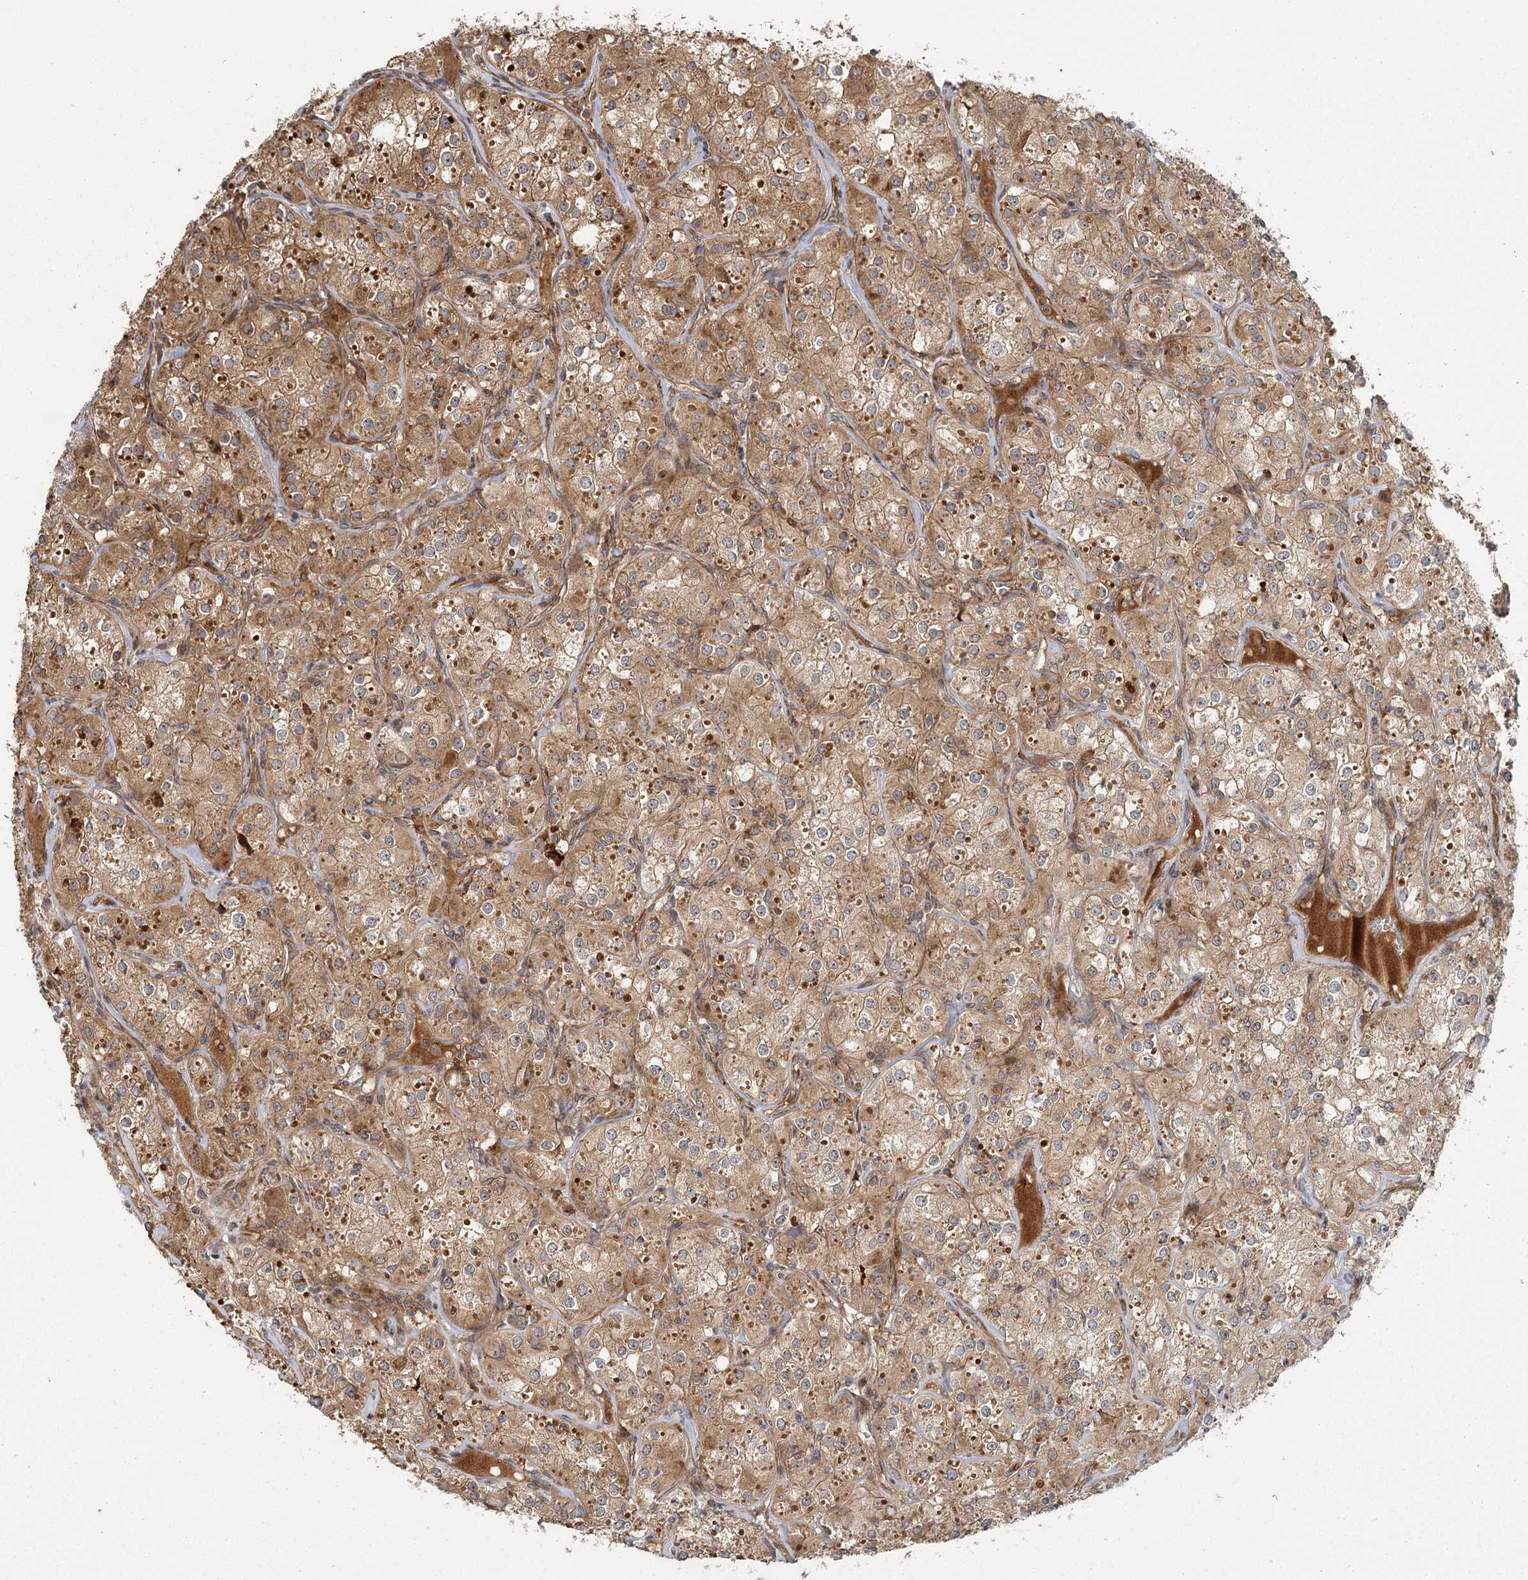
{"staining": {"intensity": "moderate", "quantity": ">75%", "location": "cytoplasmic/membranous"}, "tissue": "renal cancer", "cell_type": "Tumor cells", "image_type": "cancer", "snomed": [{"axis": "morphology", "description": "Adenocarcinoma, NOS"}, {"axis": "topography", "description": "Kidney"}], "caption": "An immunohistochemistry image of tumor tissue is shown. Protein staining in brown highlights moderate cytoplasmic/membranous positivity in renal cancer (adenocarcinoma) within tumor cells.", "gene": "RAPGEF6", "patient": {"sex": "male", "age": 77}}